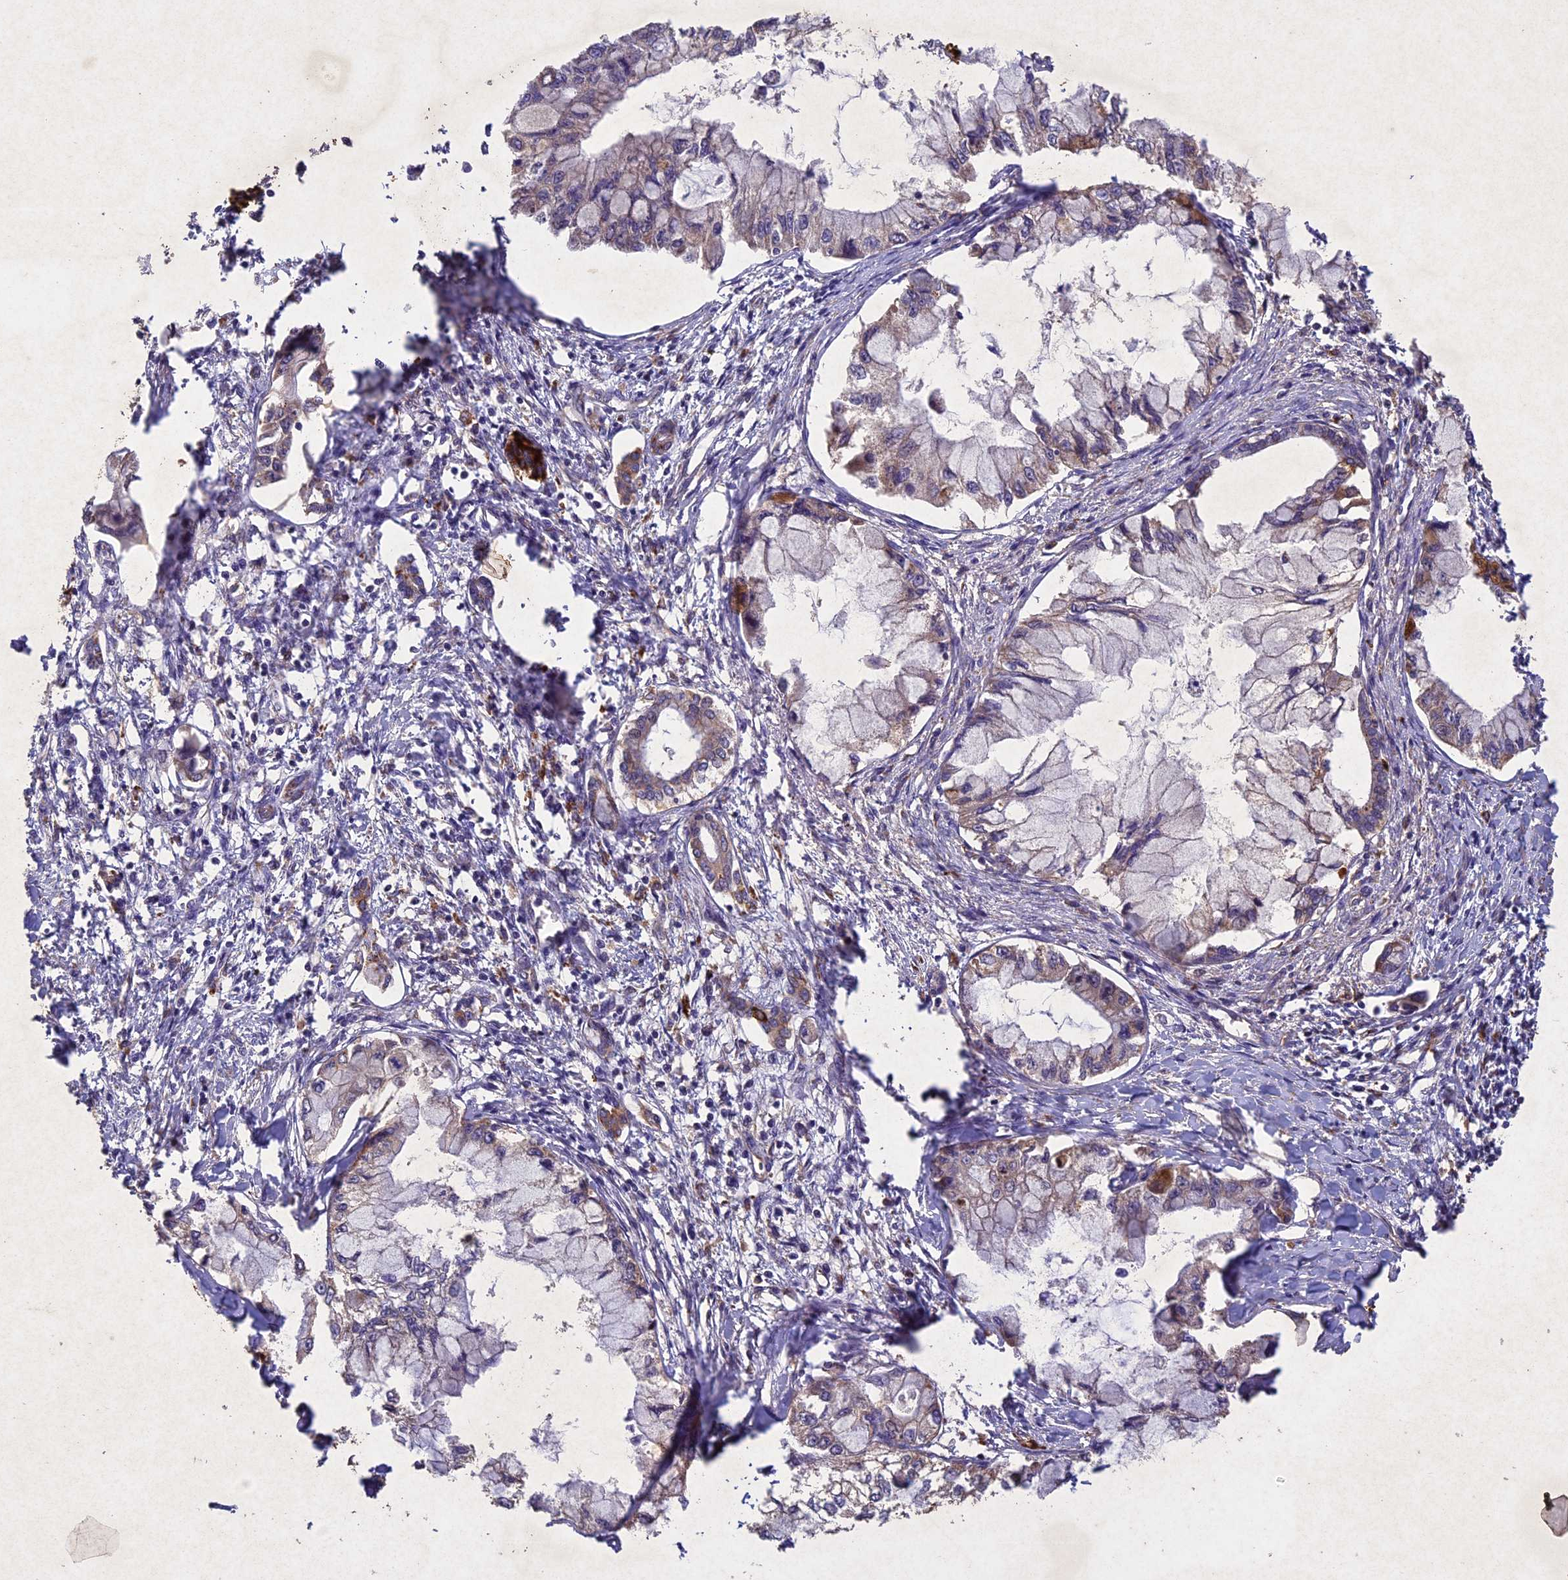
{"staining": {"intensity": "negative", "quantity": "none", "location": "none"}, "tissue": "pancreatic cancer", "cell_type": "Tumor cells", "image_type": "cancer", "snomed": [{"axis": "morphology", "description": "Adenocarcinoma, NOS"}, {"axis": "topography", "description": "Pancreas"}], "caption": "Tumor cells show no significant protein staining in pancreatic cancer.", "gene": "CIAO2B", "patient": {"sex": "male", "age": 48}}